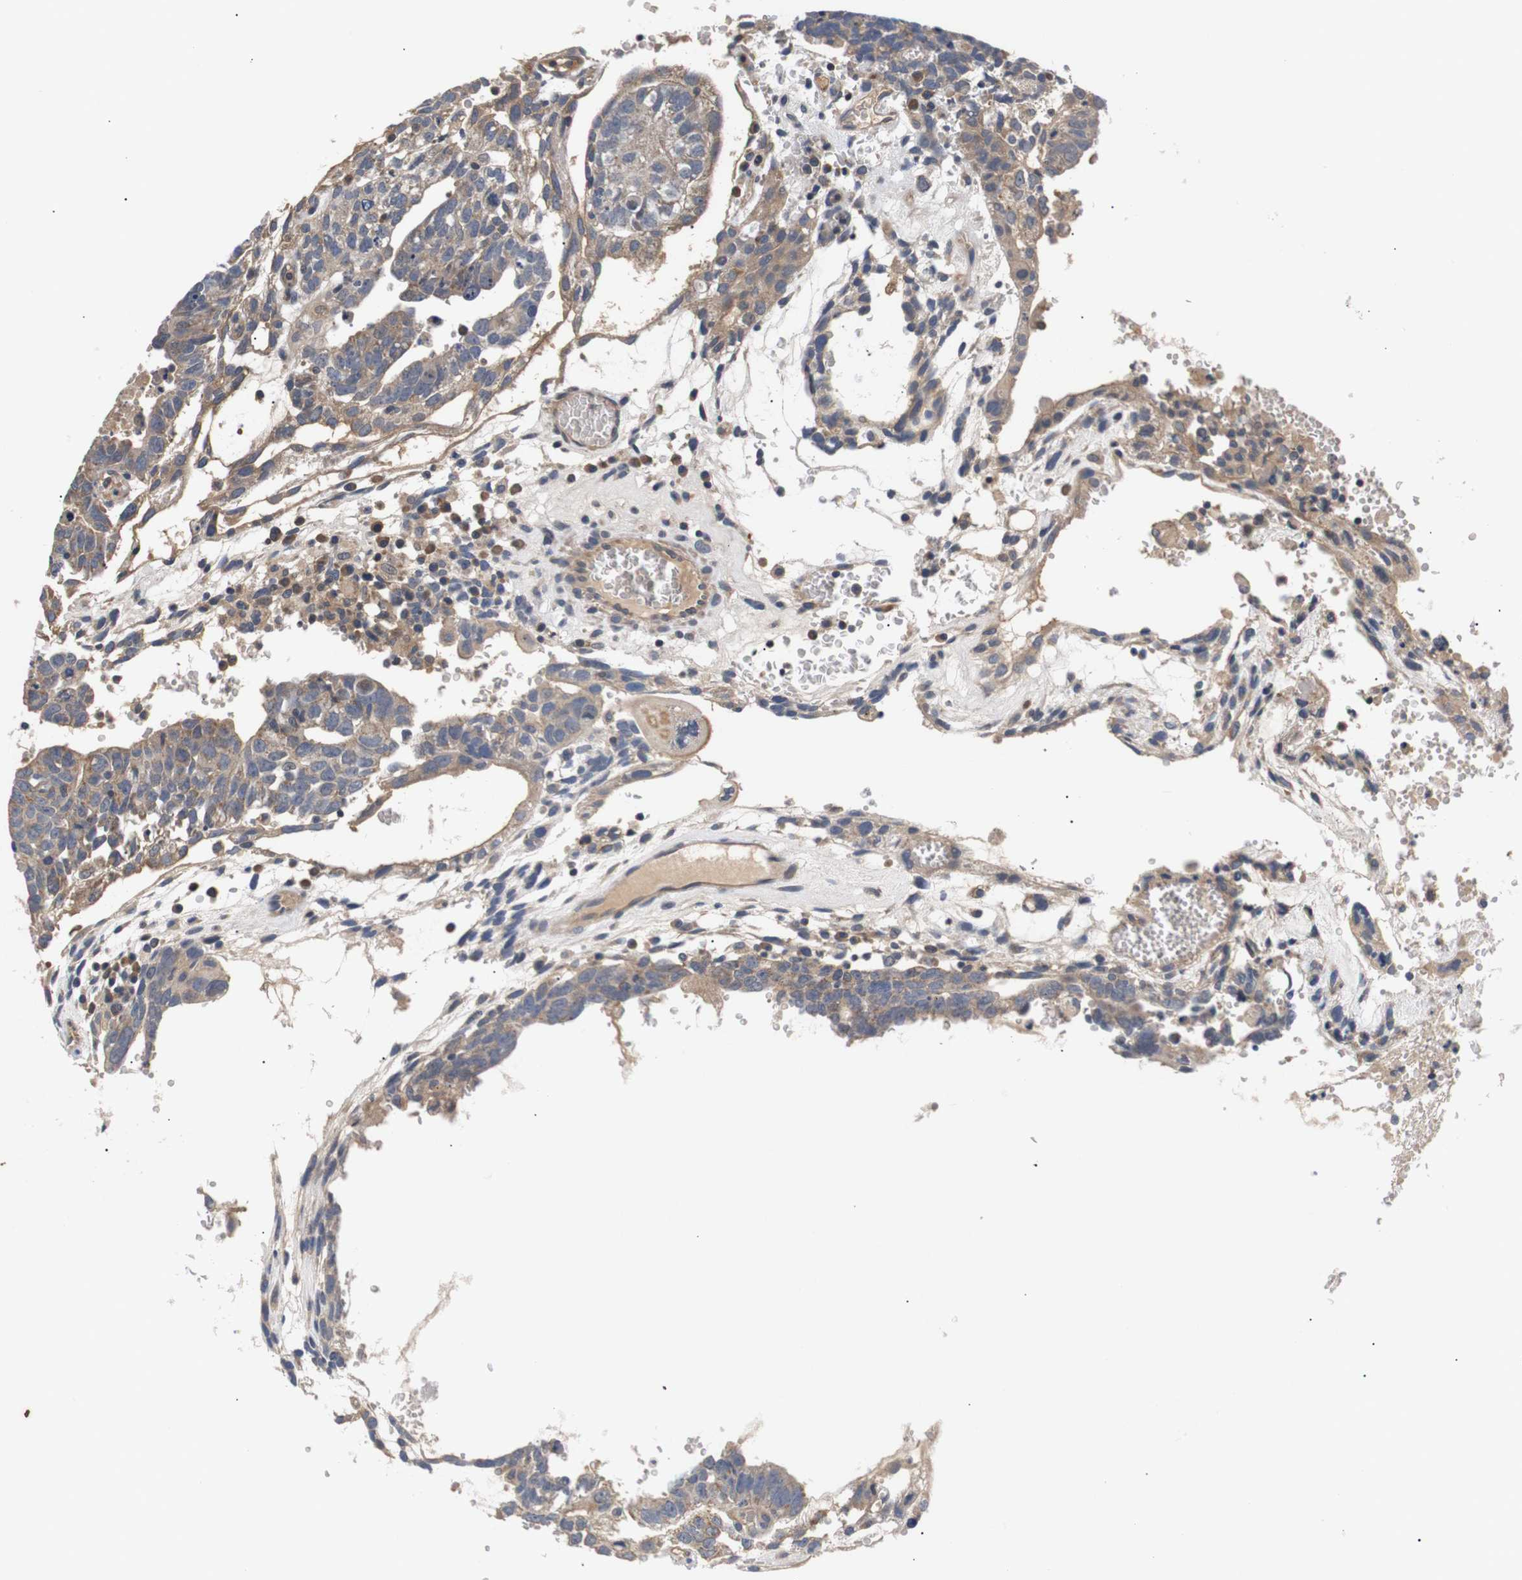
{"staining": {"intensity": "moderate", "quantity": ">75%", "location": "cytoplasmic/membranous"}, "tissue": "testis cancer", "cell_type": "Tumor cells", "image_type": "cancer", "snomed": [{"axis": "morphology", "description": "Seminoma, NOS"}, {"axis": "morphology", "description": "Carcinoma, Embryonal, NOS"}, {"axis": "topography", "description": "Testis"}], "caption": "Immunohistochemistry (IHC) photomicrograph of human testis embryonal carcinoma stained for a protein (brown), which exhibits medium levels of moderate cytoplasmic/membranous staining in about >75% of tumor cells.", "gene": "RIPK1", "patient": {"sex": "male", "age": 52}}